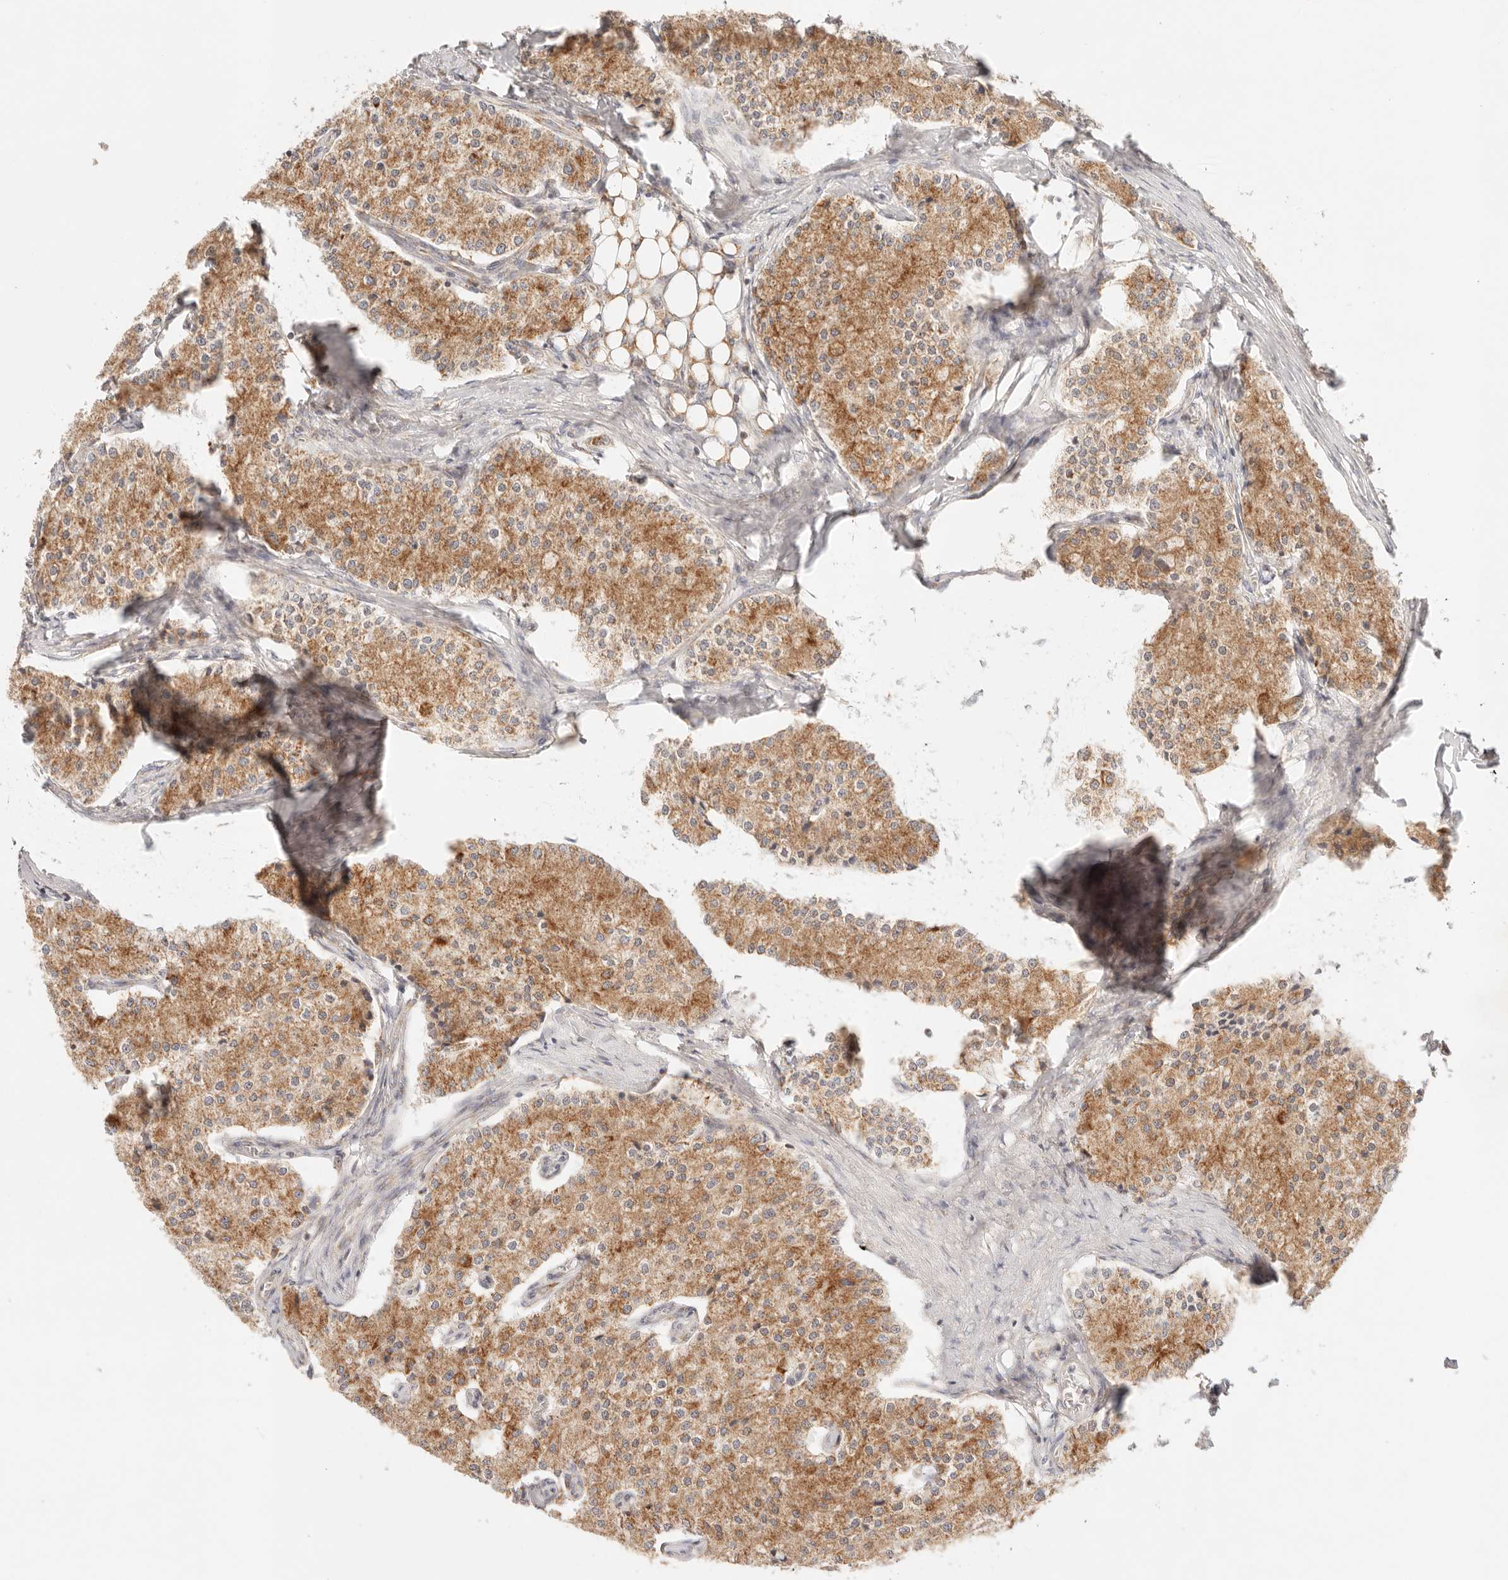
{"staining": {"intensity": "moderate", "quantity": ">75%", "location": "cytoplasmic/membranous"}, "tissue": "carcinoid", "cell_type": "Tumor cells", "image_type": "cancer", "snomed": [{"axis": "morphology", "description": "Carcinoid, malignant, NOS"}, {"axis": "topography", "description": "Colon"}], "caption": "Human carcinoid stained for a protein (brown) reveals moderate cytoplasmic/membranous positive expression in approximately >75% of tumor cells.", "gene": "COA6", "patient": {"sex": "female", "age": 52}}